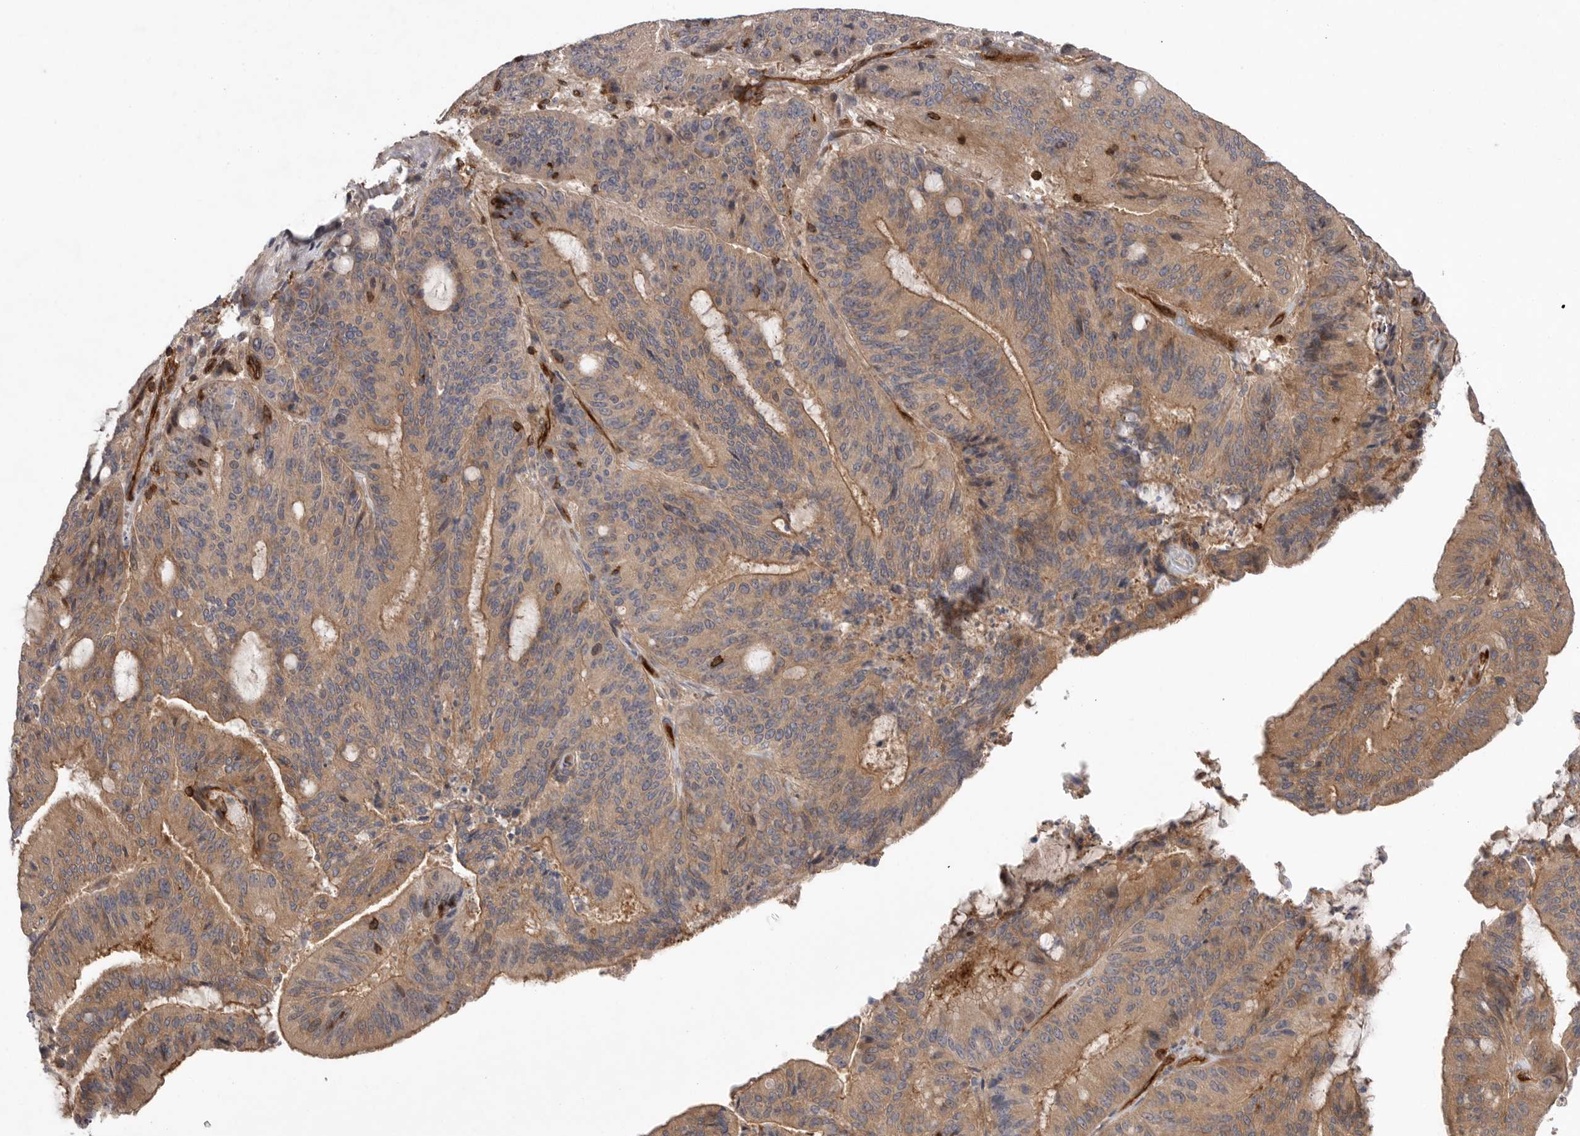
{"staining": {"intensity": "moderate", "quantity": ">75%", "location": "cytoplasmic/membranous"}, "tissue": "liver cancer", "cell_type": "Tumor cells", "image_type": "cancer", "snomed": [{"axis": "morphology", "description": "Normal tissue, NOS"}, {"axis": "morphology", "description": "Cholangiocarcinoma"}, {"axis": "topography", "description": "Liver"}, {"axis": "topography", "description": "Peripheral nerve tissue"}], "caption": "Immunohistochemistry (IHC) of cholangiocarcinoma (liver) demonstrates medium levels of moderate cytoplasmic/membranous staining in about >75% of tumor cells.", "gene": "PRKCH", "patient": {"sex": "female", "age": 73}}